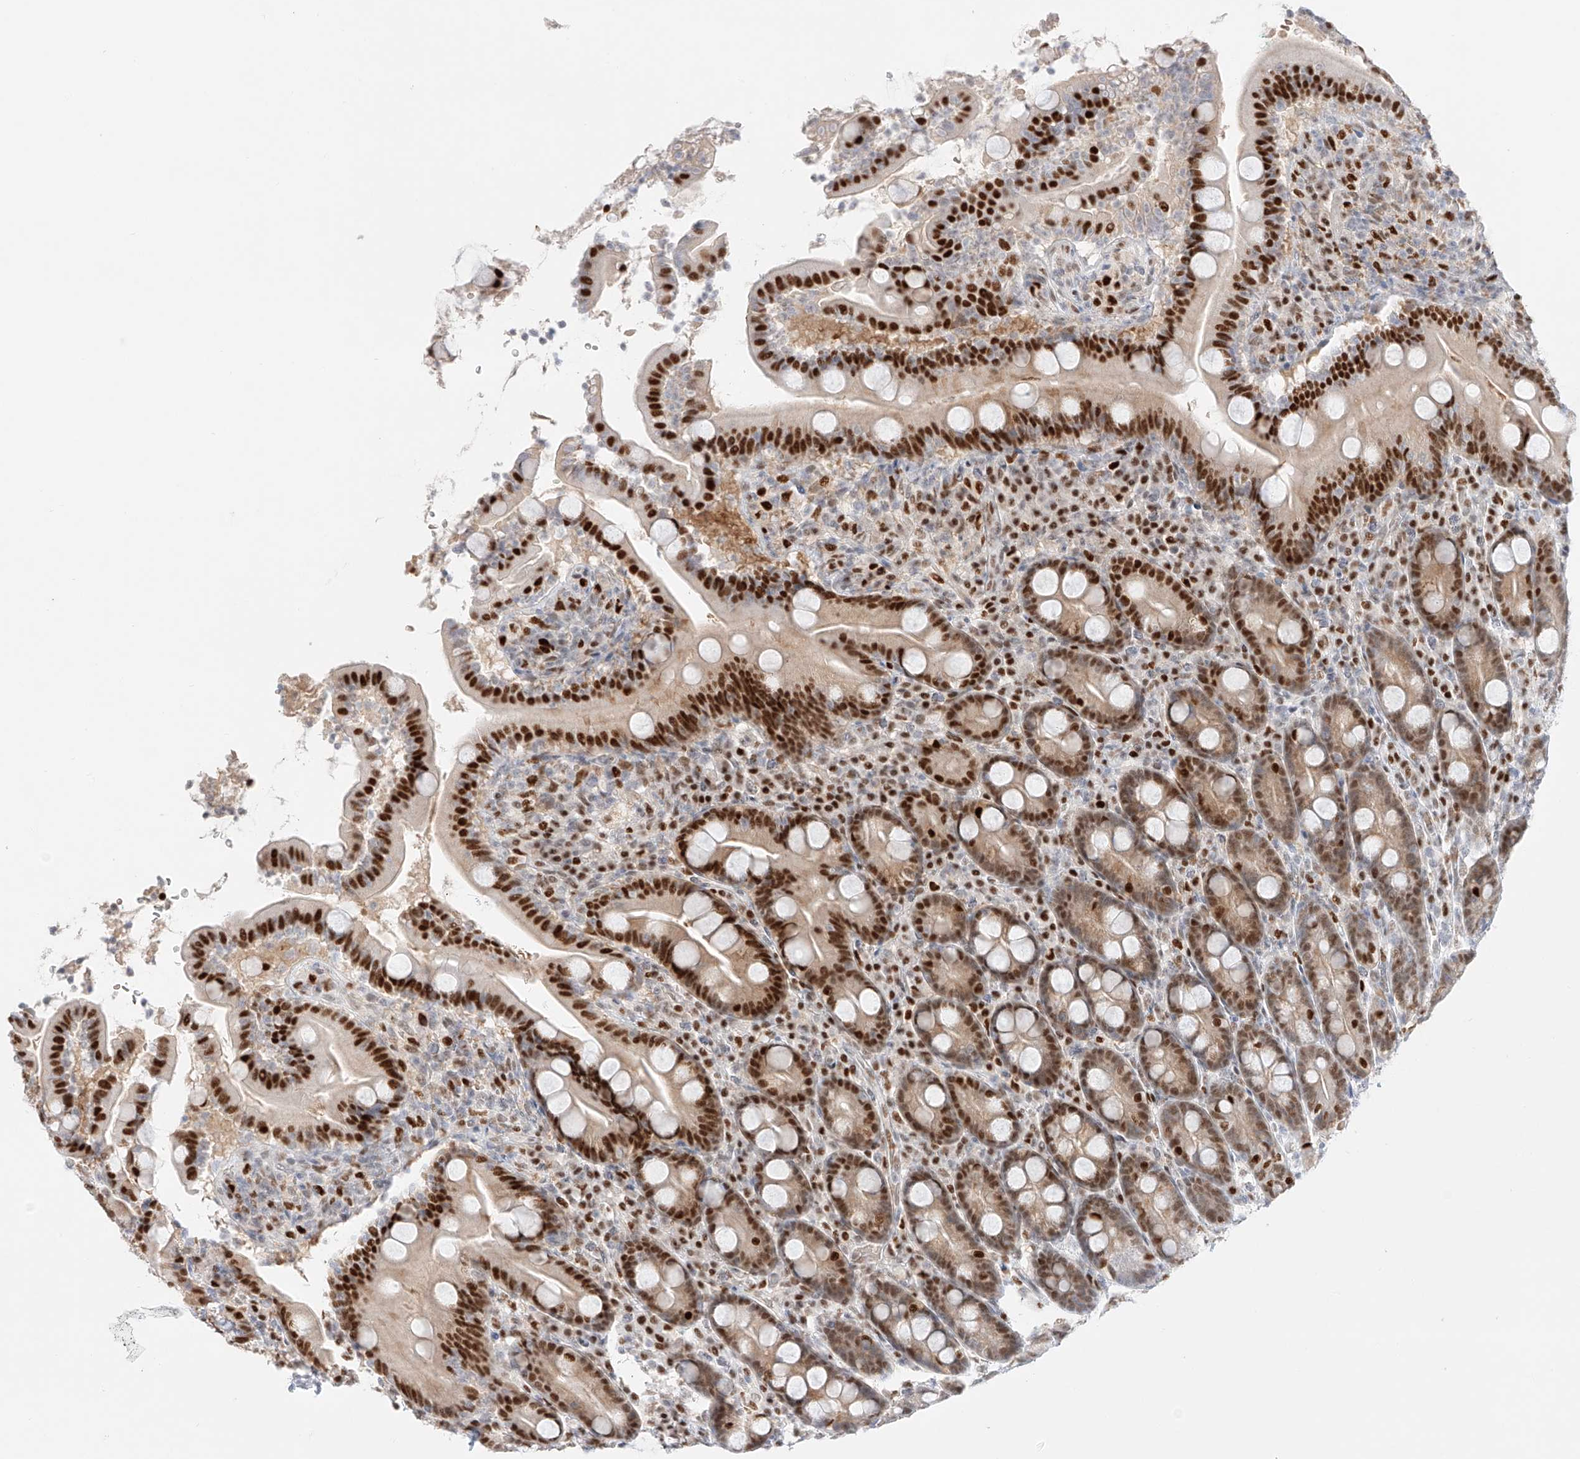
{"staining": {"intensity": "strong", "quantity": ">75%", "location": "nuclear"}, "tissue": "duodenum", "cell_type": "Glandular cells", "image_type": "normal", "snomed": [{"axis": "morphology", "description": "Normal tissue, NOS"}, {"axis": "topography", "description": "Duodenum"}], "caption": "A brown stain labels strong nuclear staining of a protein in glandular cells of unremarkable human duodenum. Nuclei are stained in blue.", "gene": "APIP", "patient": {"sex": "male", "age": 35}}